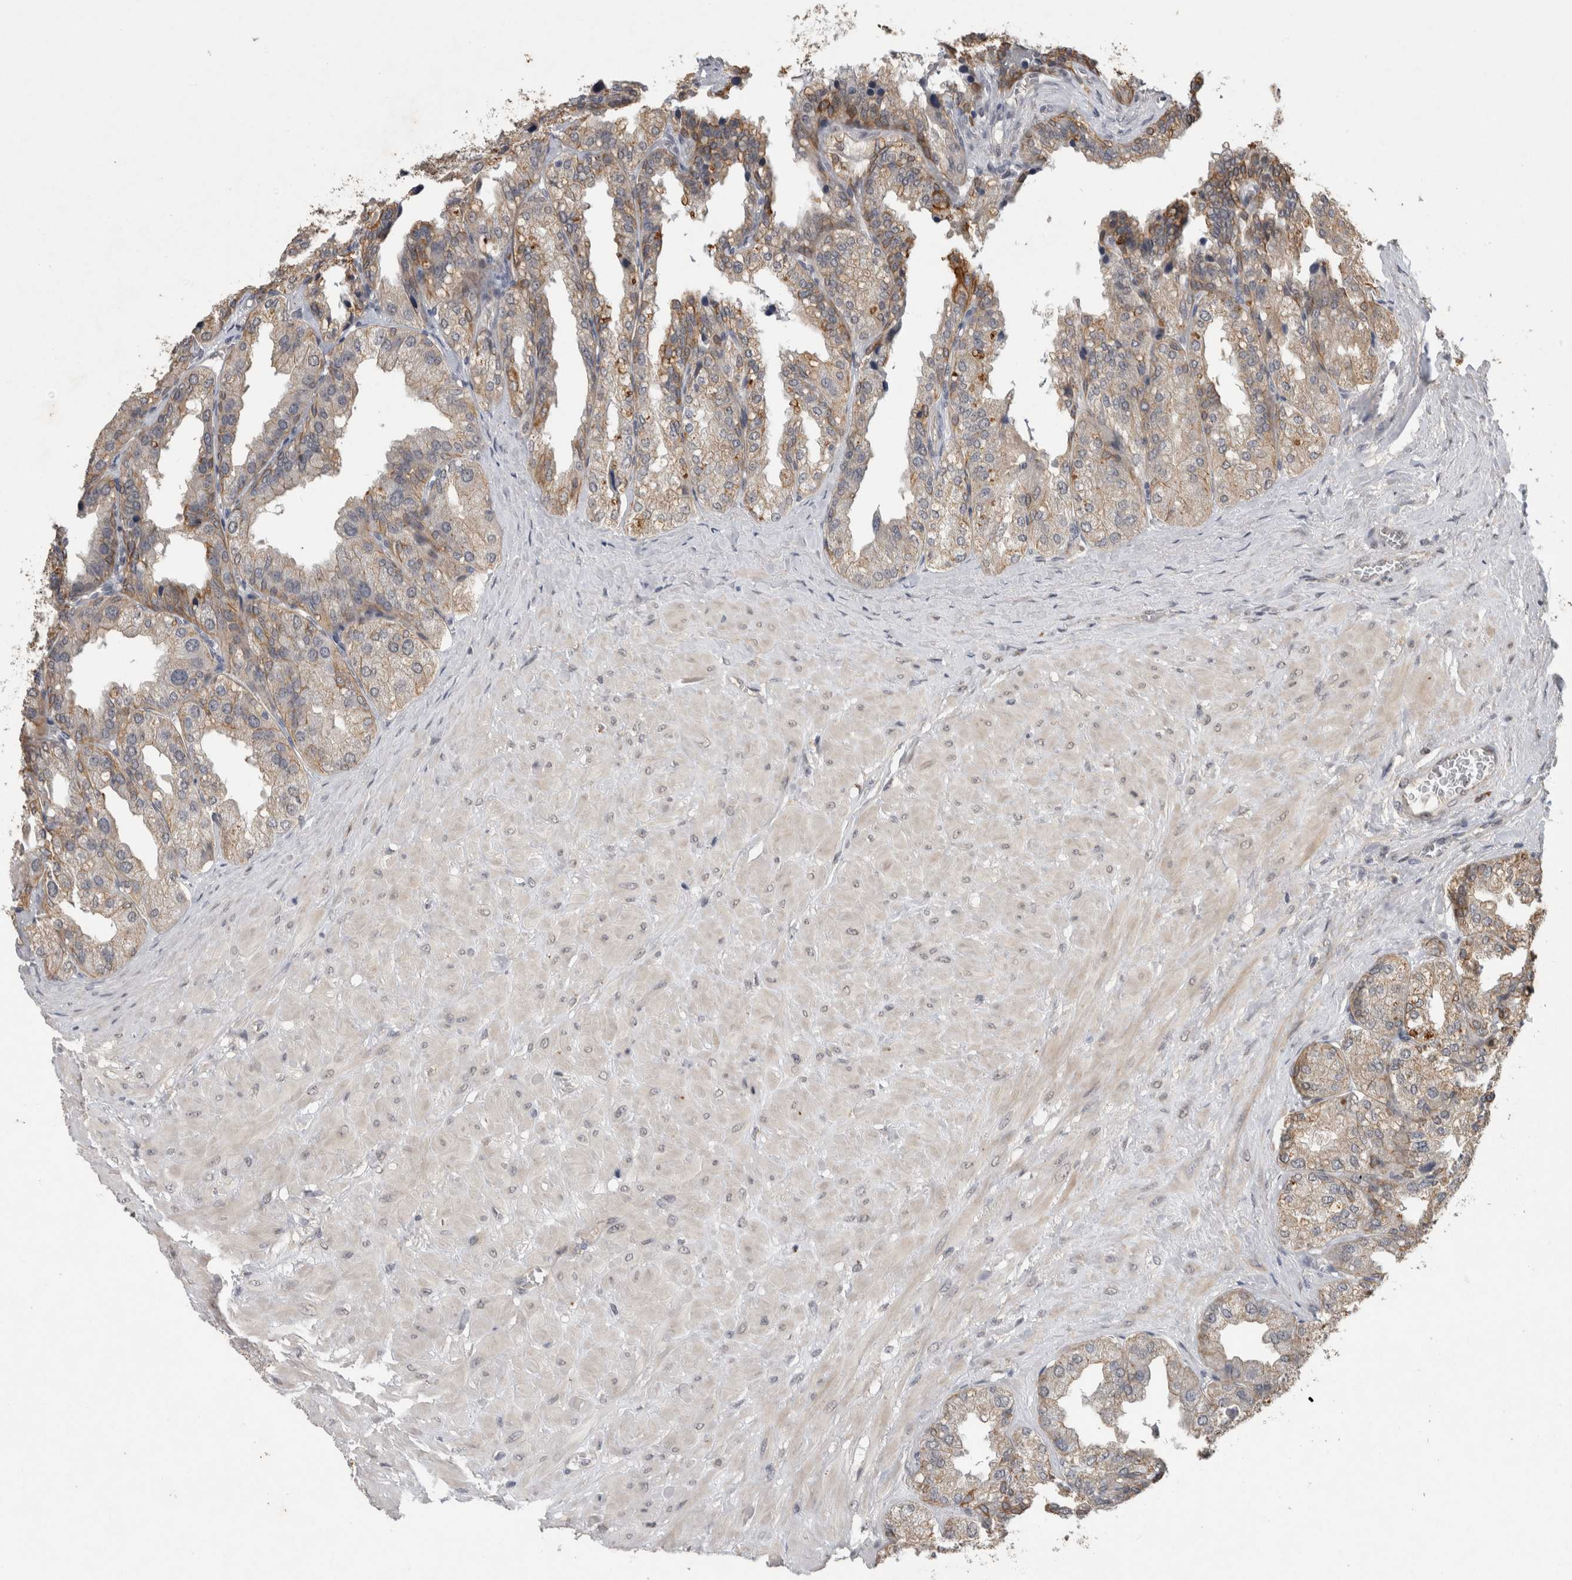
{"staining": {"intensity": "moderate", "quantity": "<25%", "location": "cytoplasmic/membranous"}, "tissue": "seminal vesicle", "cell_type": "Glandular cells", "image_type": "normal", "snomed": [{"axis": "morphology", "description": "Normal tissue, NOS"}, {"axis": "topography", "description": "Prostate"}, {"axis": "topography", "description": "Seminal veicle"}], "caption": "This is a histology image of immunohistochemistry (IHC) staining of unremarkable seminal vesicle, which shows moderate staining in the cytoplasmic/membranous of glandular cells.", "gene": "RHPN1", "patient": {"sex": "male", "age": 51}}